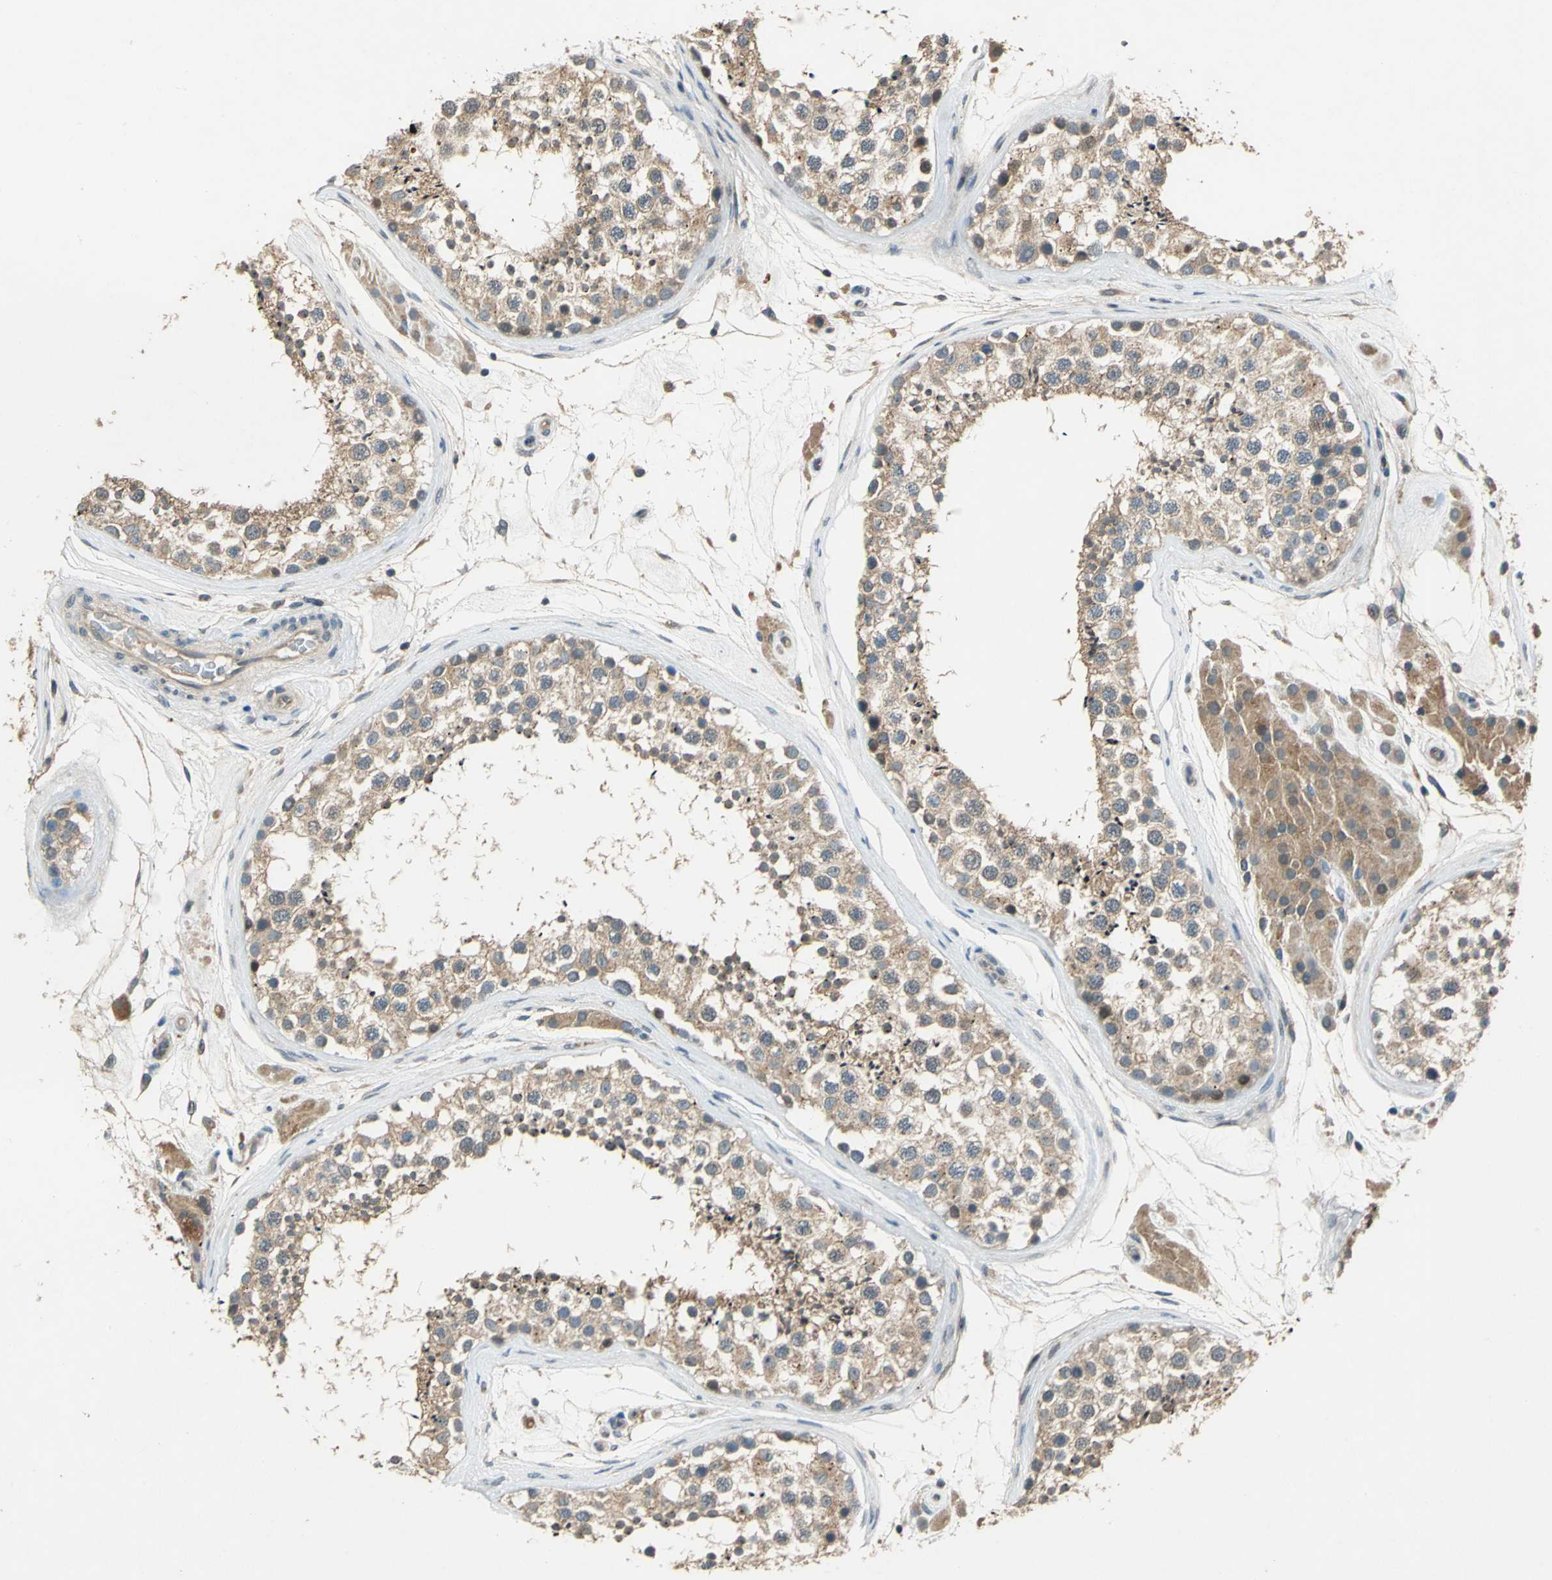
{"staining": {"intensity": "weak", "quantity": ">75%", "location": "cytoplasmic/membranous"}, "tissue": "testis", "cell_type": "Cells in seminiferous ducts", "image_type": "normal", "snomed": [{"axis": "morphology", "description": "Normal tissue, NOS"}, {"axis": "topography", "description": "Testis"}], "caption": "This histopathology image reveals benign testis stained with IHC to label a protein in brown. The cytoplasmic/membranous of cells in seminiferous ducts show weak positivity for the protein. Nuclei are counter-stained blue.", "gene": "EMCN", "patient": {"sex": "male", "age": 46}}